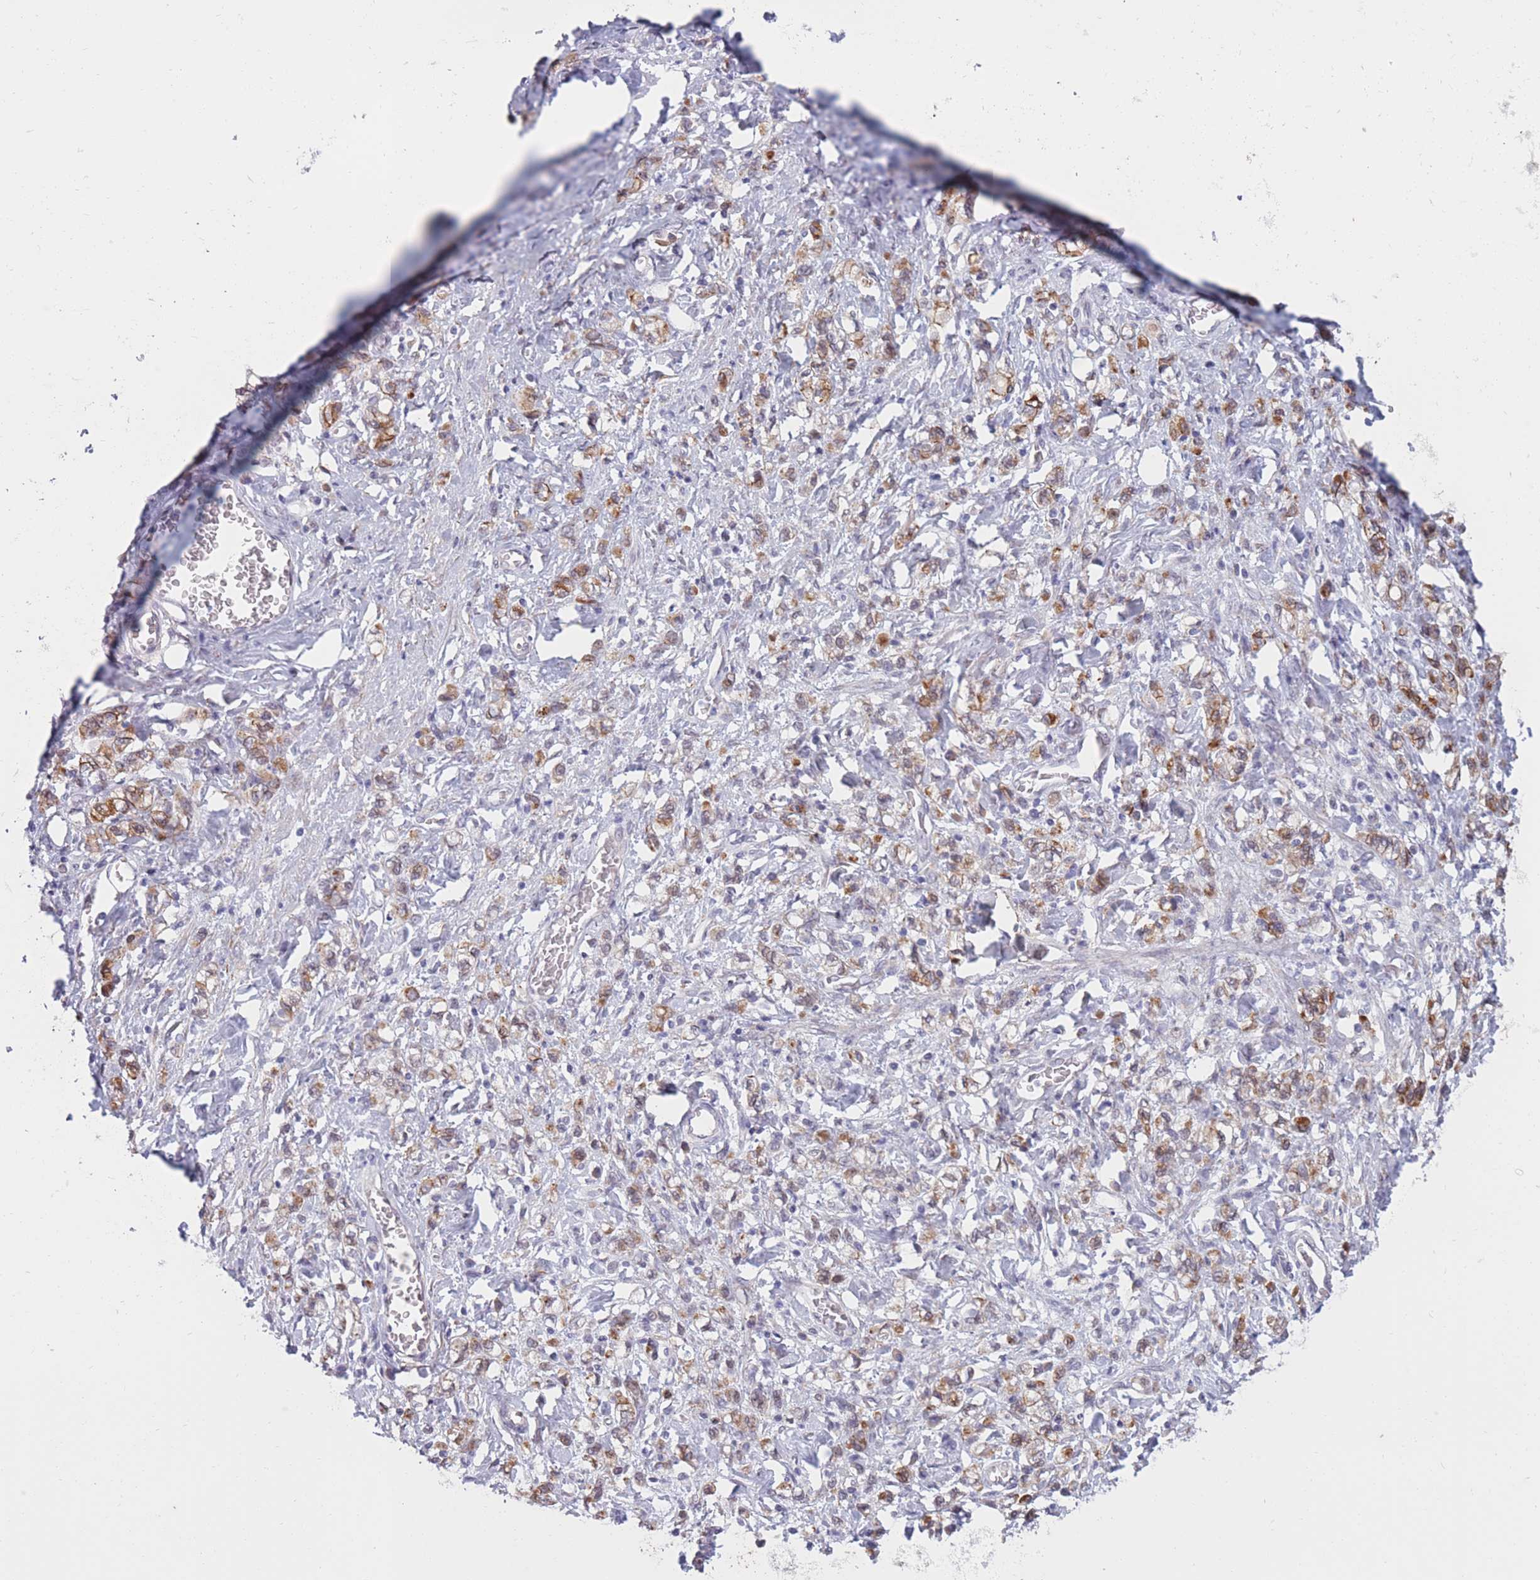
{"staining": {"intensity": "moderate", "quantity": ">75%", "location": "cytoplasmic/membranous"}, "tissue": "stomach cancer", "cell_type": "Tumor cells", "image_type": "cancer", "snomed": [{"axis": "morphology", "description": "Adenocarcinoma, NOS"}, {"axis": "topography", "description": "Stomach"}], "caption": "Stomach adenocarcinoma stained with IHC reveals moderate cytoplasmic/membranous staining in about >75% of tumor cells. Nuclei are stained in blue.", "gene": "COL27A1", "patient": {"sex": "male", "age": 77}}